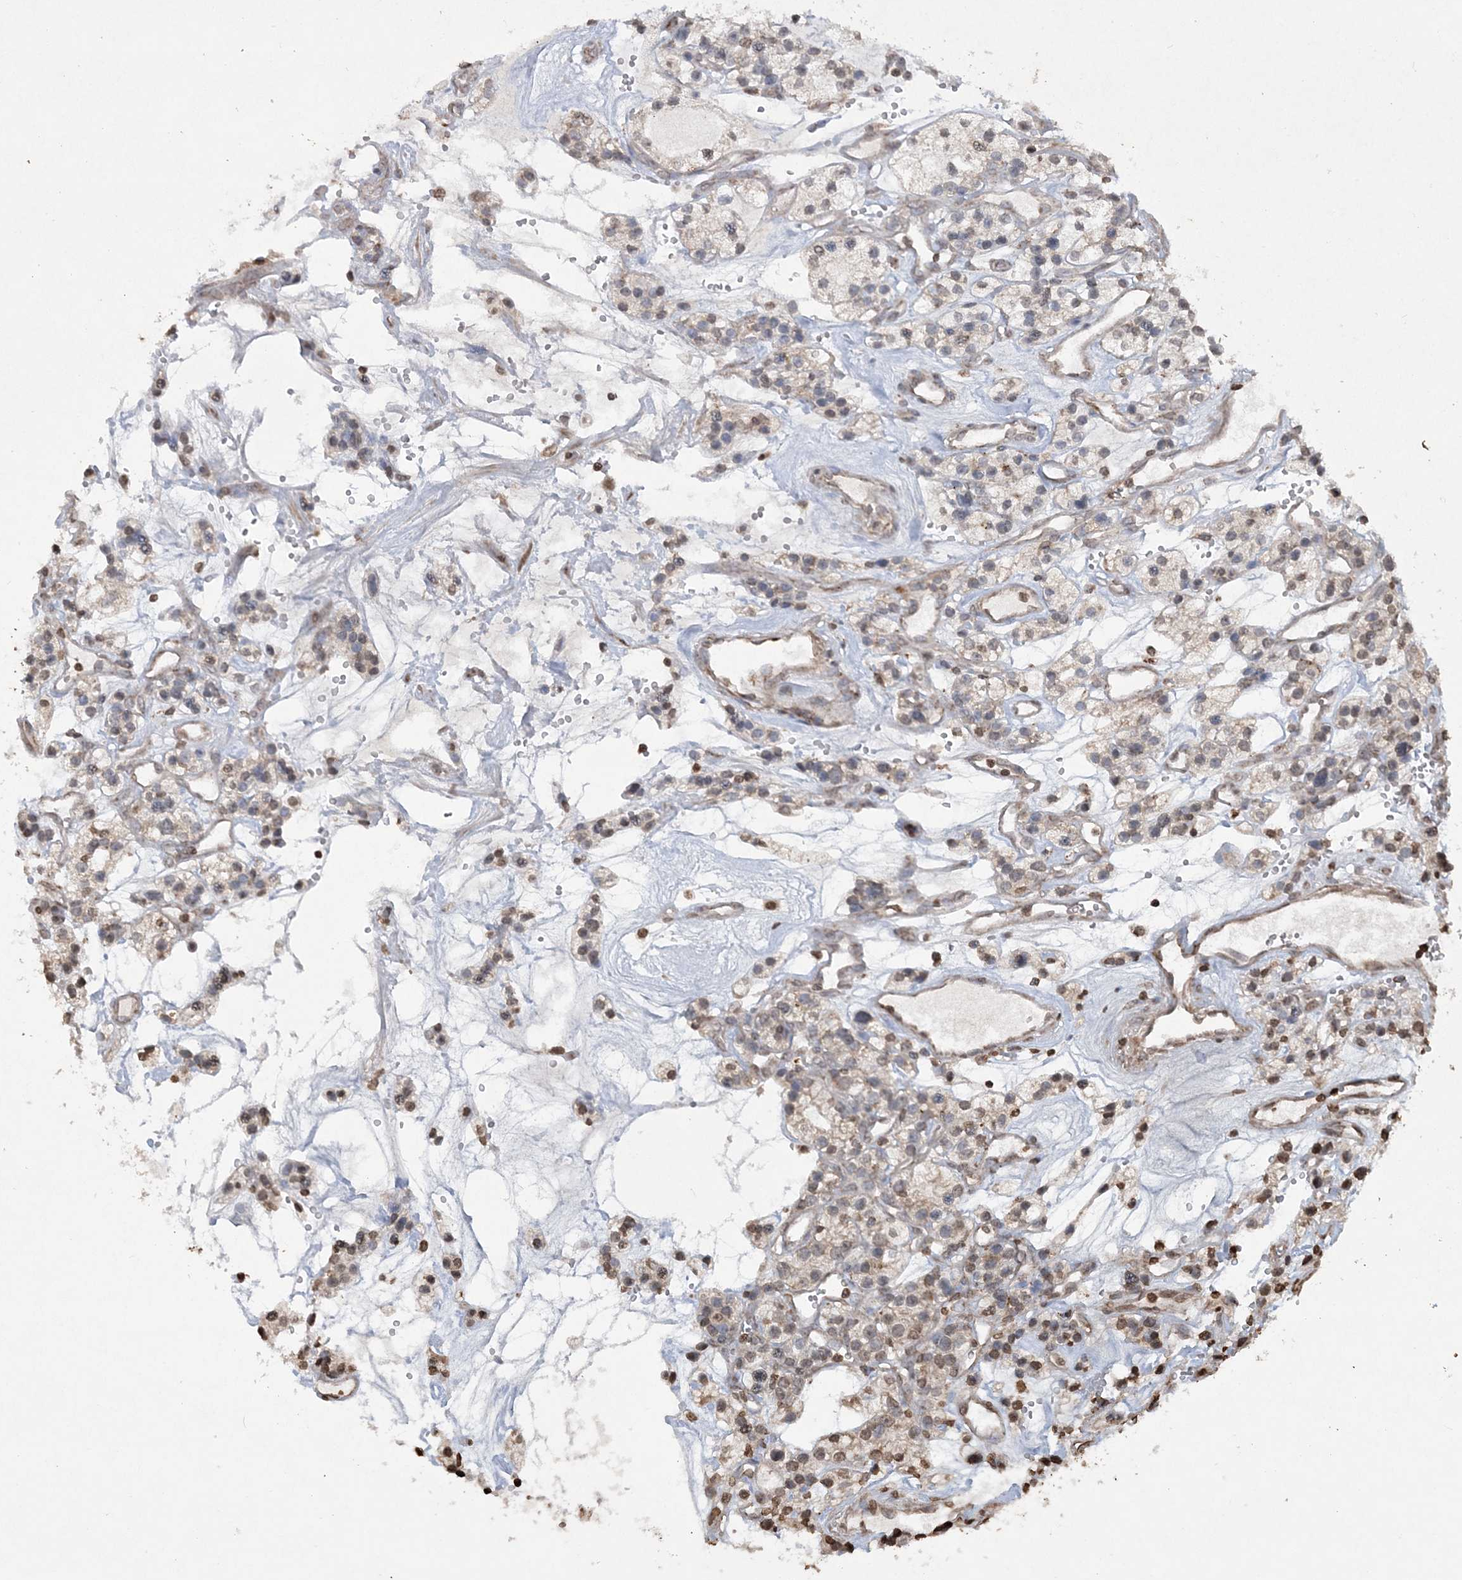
{"staining": {"intensity": "weak", "quantity": "<25%", "location": "cytoplasmic/membranous"}, "tissue": "renal cancer", "cell_type": "Tumor cells", "image_type": "cancer", "snomed": [{"axis": "morphology", "description": "Adenocarcinoma, NOS"}, {"axis": "topography", "description": "Kidney"}], "caption": "DAB (3,3'-diaminobenzidine) immunohistochemical staining of adenocarcinoma (renal) demonstrates no significant positivity in tumor cells.", "gene": "TTC7A", "patient": {"sex": "female", "age": 57}}